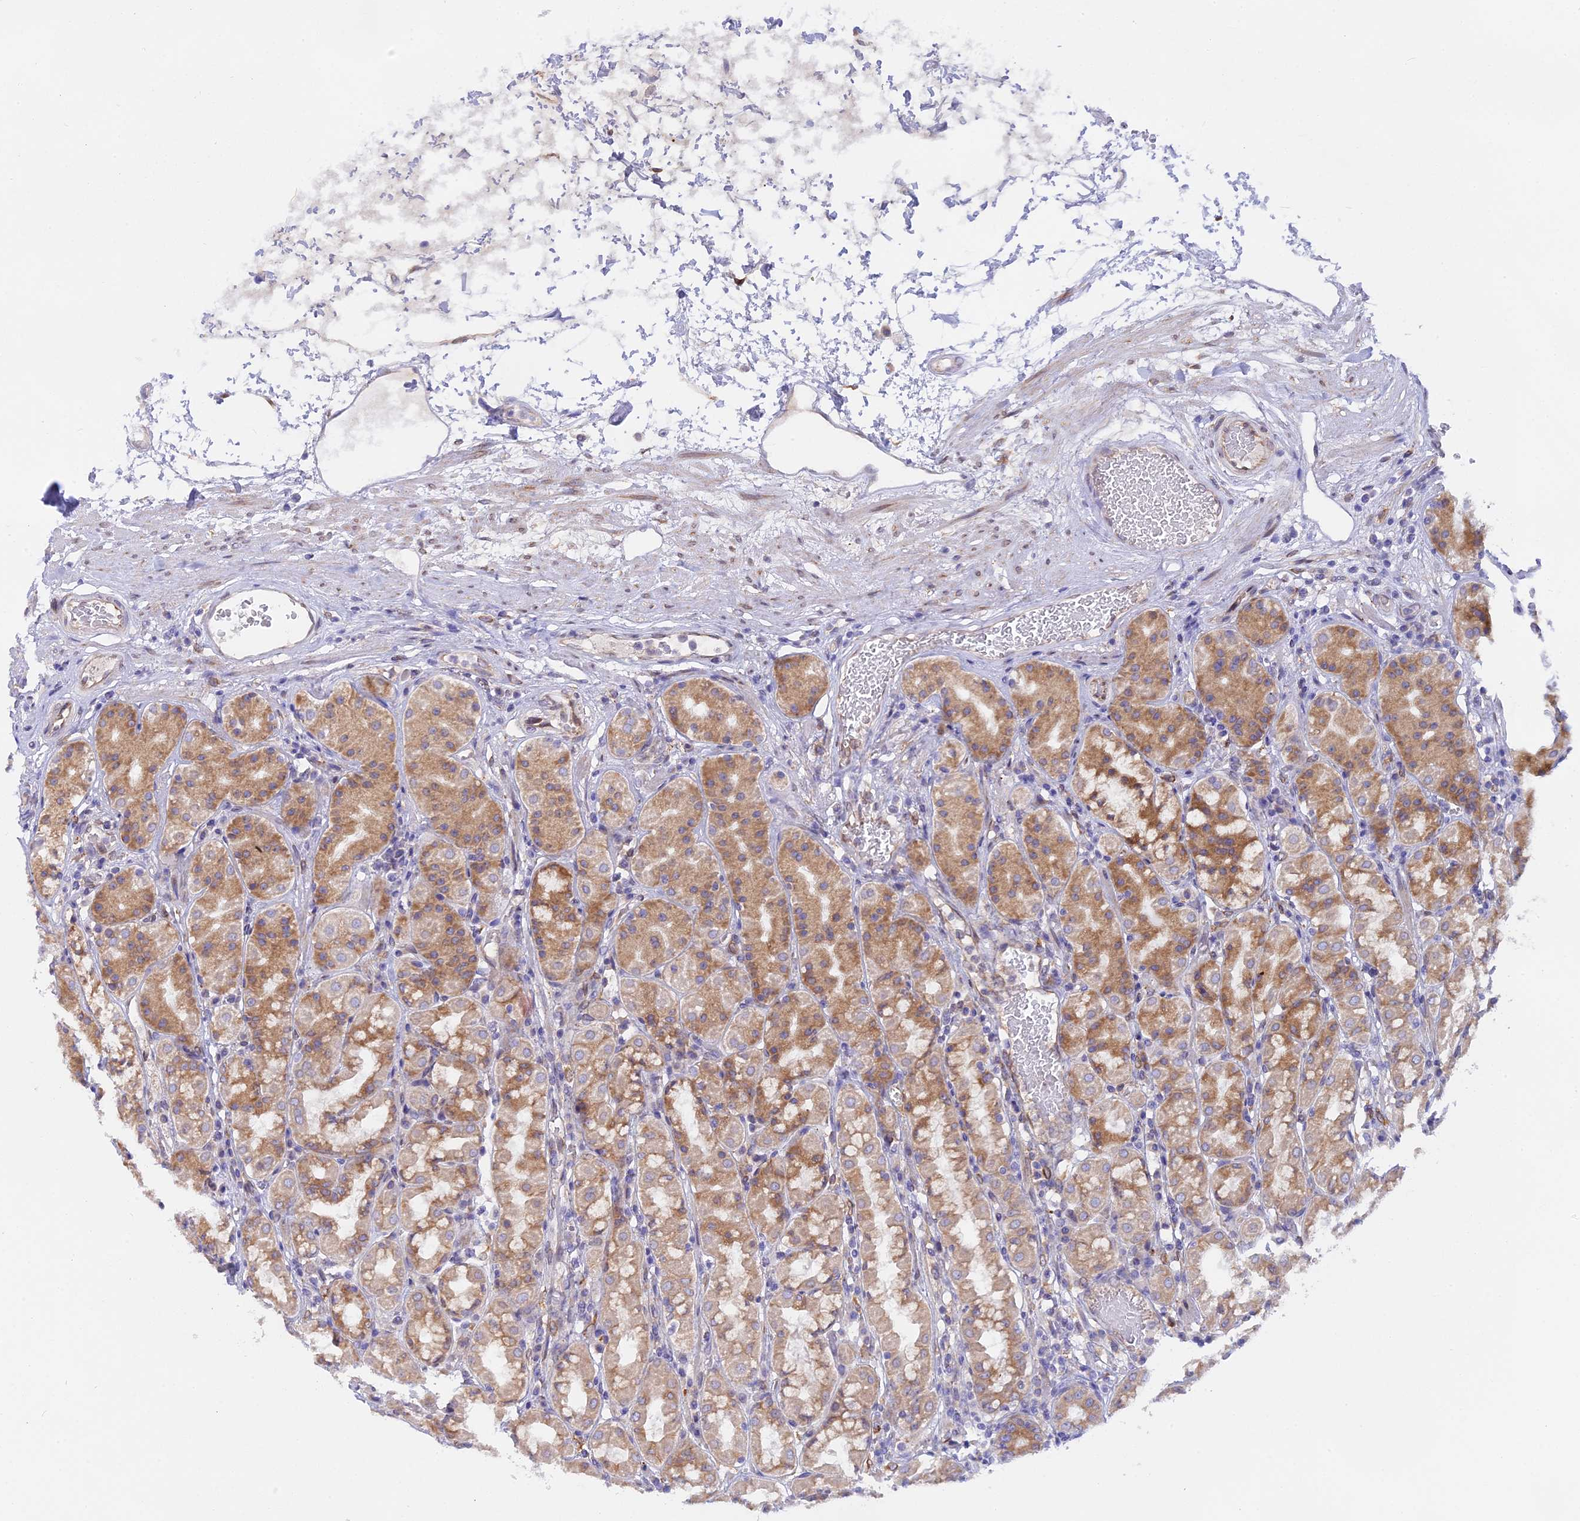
{"staining": {"intensity": "moderate", "quantity": ">75%", "location": "cytoplasmic/membranous"}, "tissue": "stomach", "cell_type": "Glandular cells", "image_type": "normal", "snomed": [{"axis": "morphology", "description": "Normal tissue, NOS"}, {"axis": "topography", "description": "Stomach, lower"}], "caption": "Moderate cytoplasmic/membranous staining is seen in about >75% of glandular cells in unremarkable stomach. Ihc stains the protein of interest in brown and the nuclei are stained blue.", "gene": "TLCD1", "patient": {"sex": "female", "age": 56}}